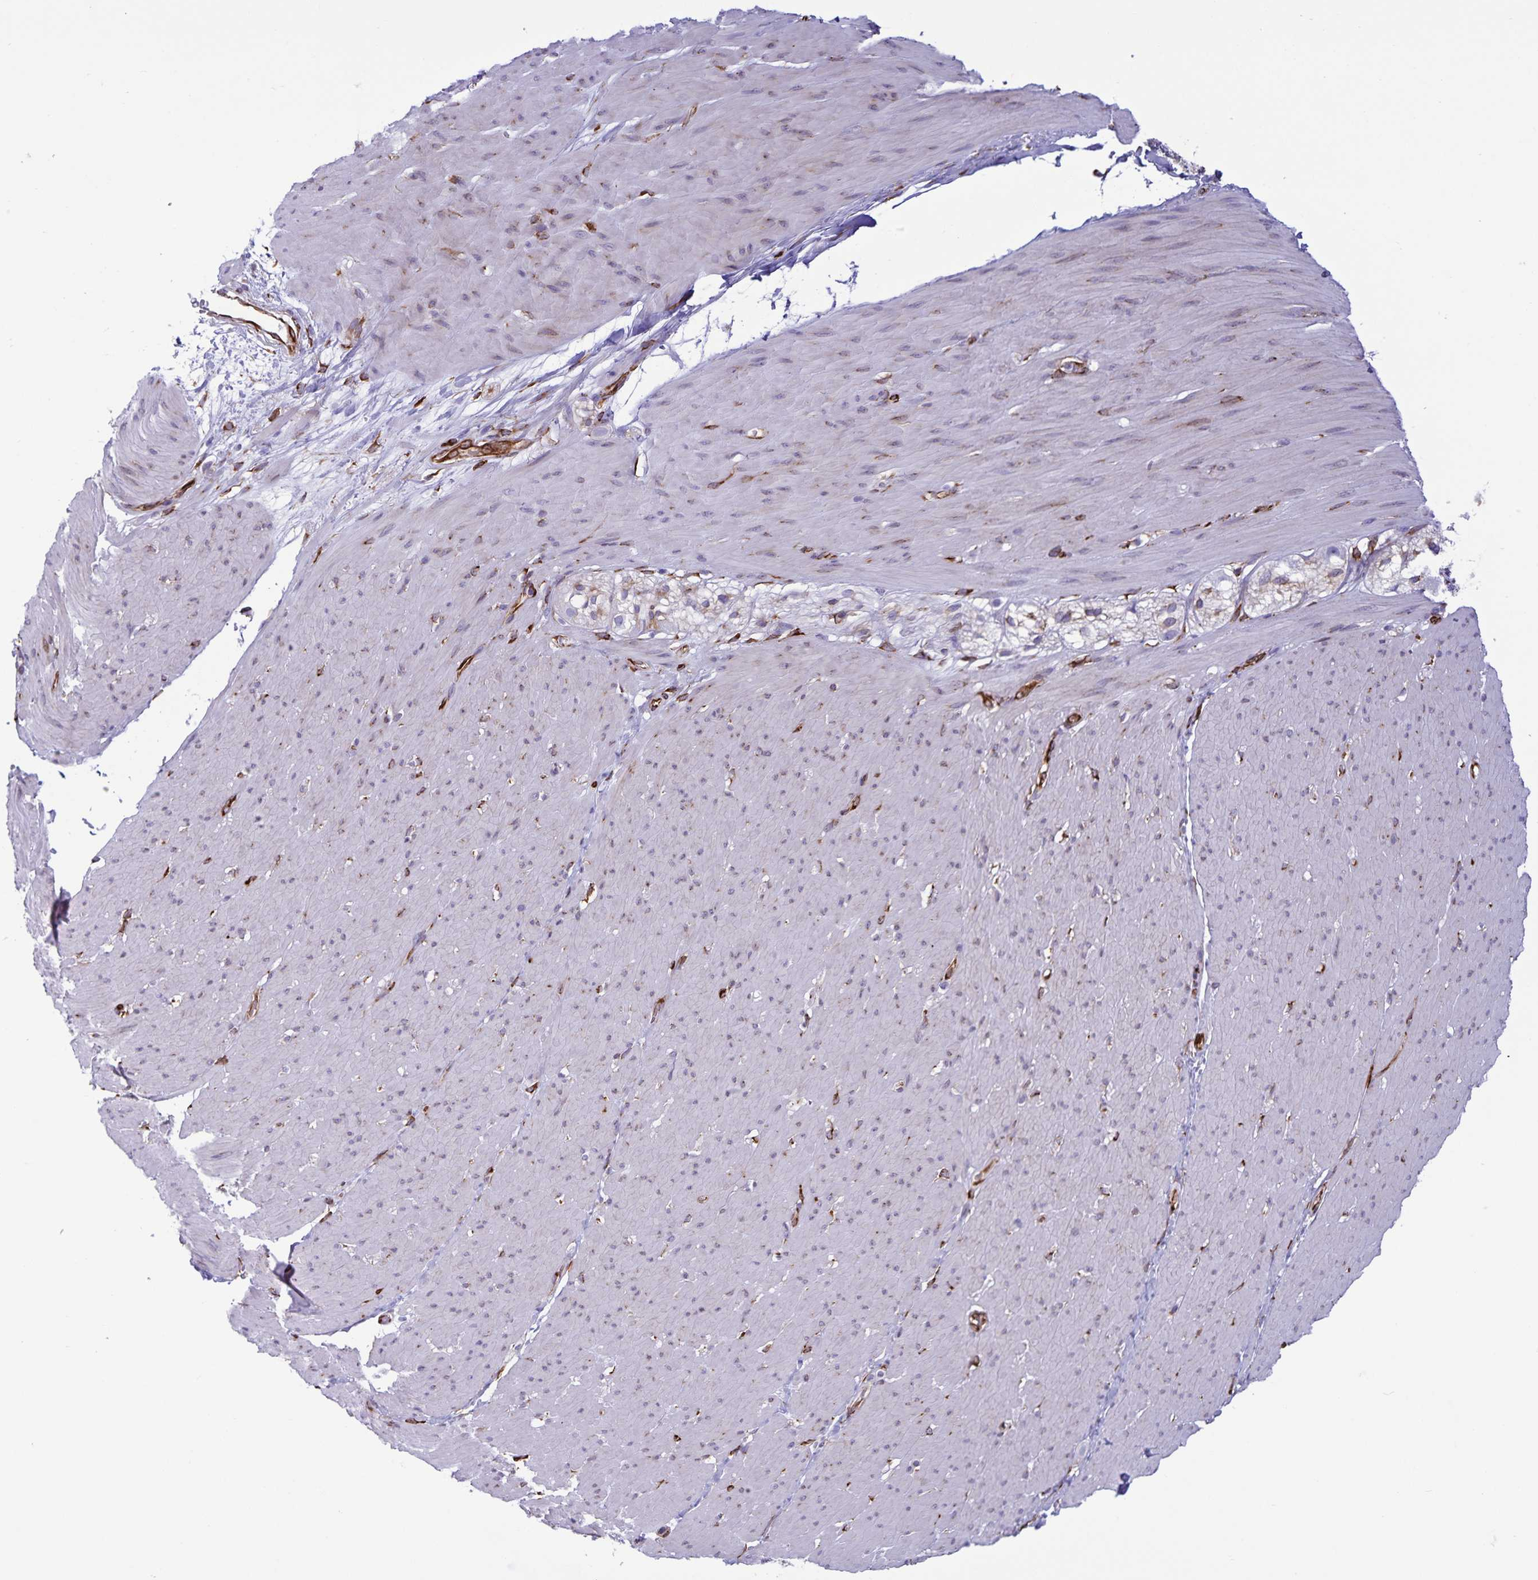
{"staining": {"intensity": "negative", "quantity": "none", "location": "none"}, "tissue": "smooth muscle", "cell_type": "Smooth muscle cells", "image_type": "normal", "snomed": [{"axis": "morphology", "description": "Normal tissue, NOS"}, {"axis": "topography", "description": "Smooth muscle"}, {"axis": "topography", "description": "Rectum"}], "caption": "Smooth muscle cells show no significant protein positivity in normal smooth muscle. Brightfield microscopy of immunohistochemistry (IHC) stained with DAB (3,3'-diaminobenzidine) (brown) and hematoxylin (blue), captured at high magnification.", "gene": "RCN1", "patient": {"sex": "male", "age": 53}}